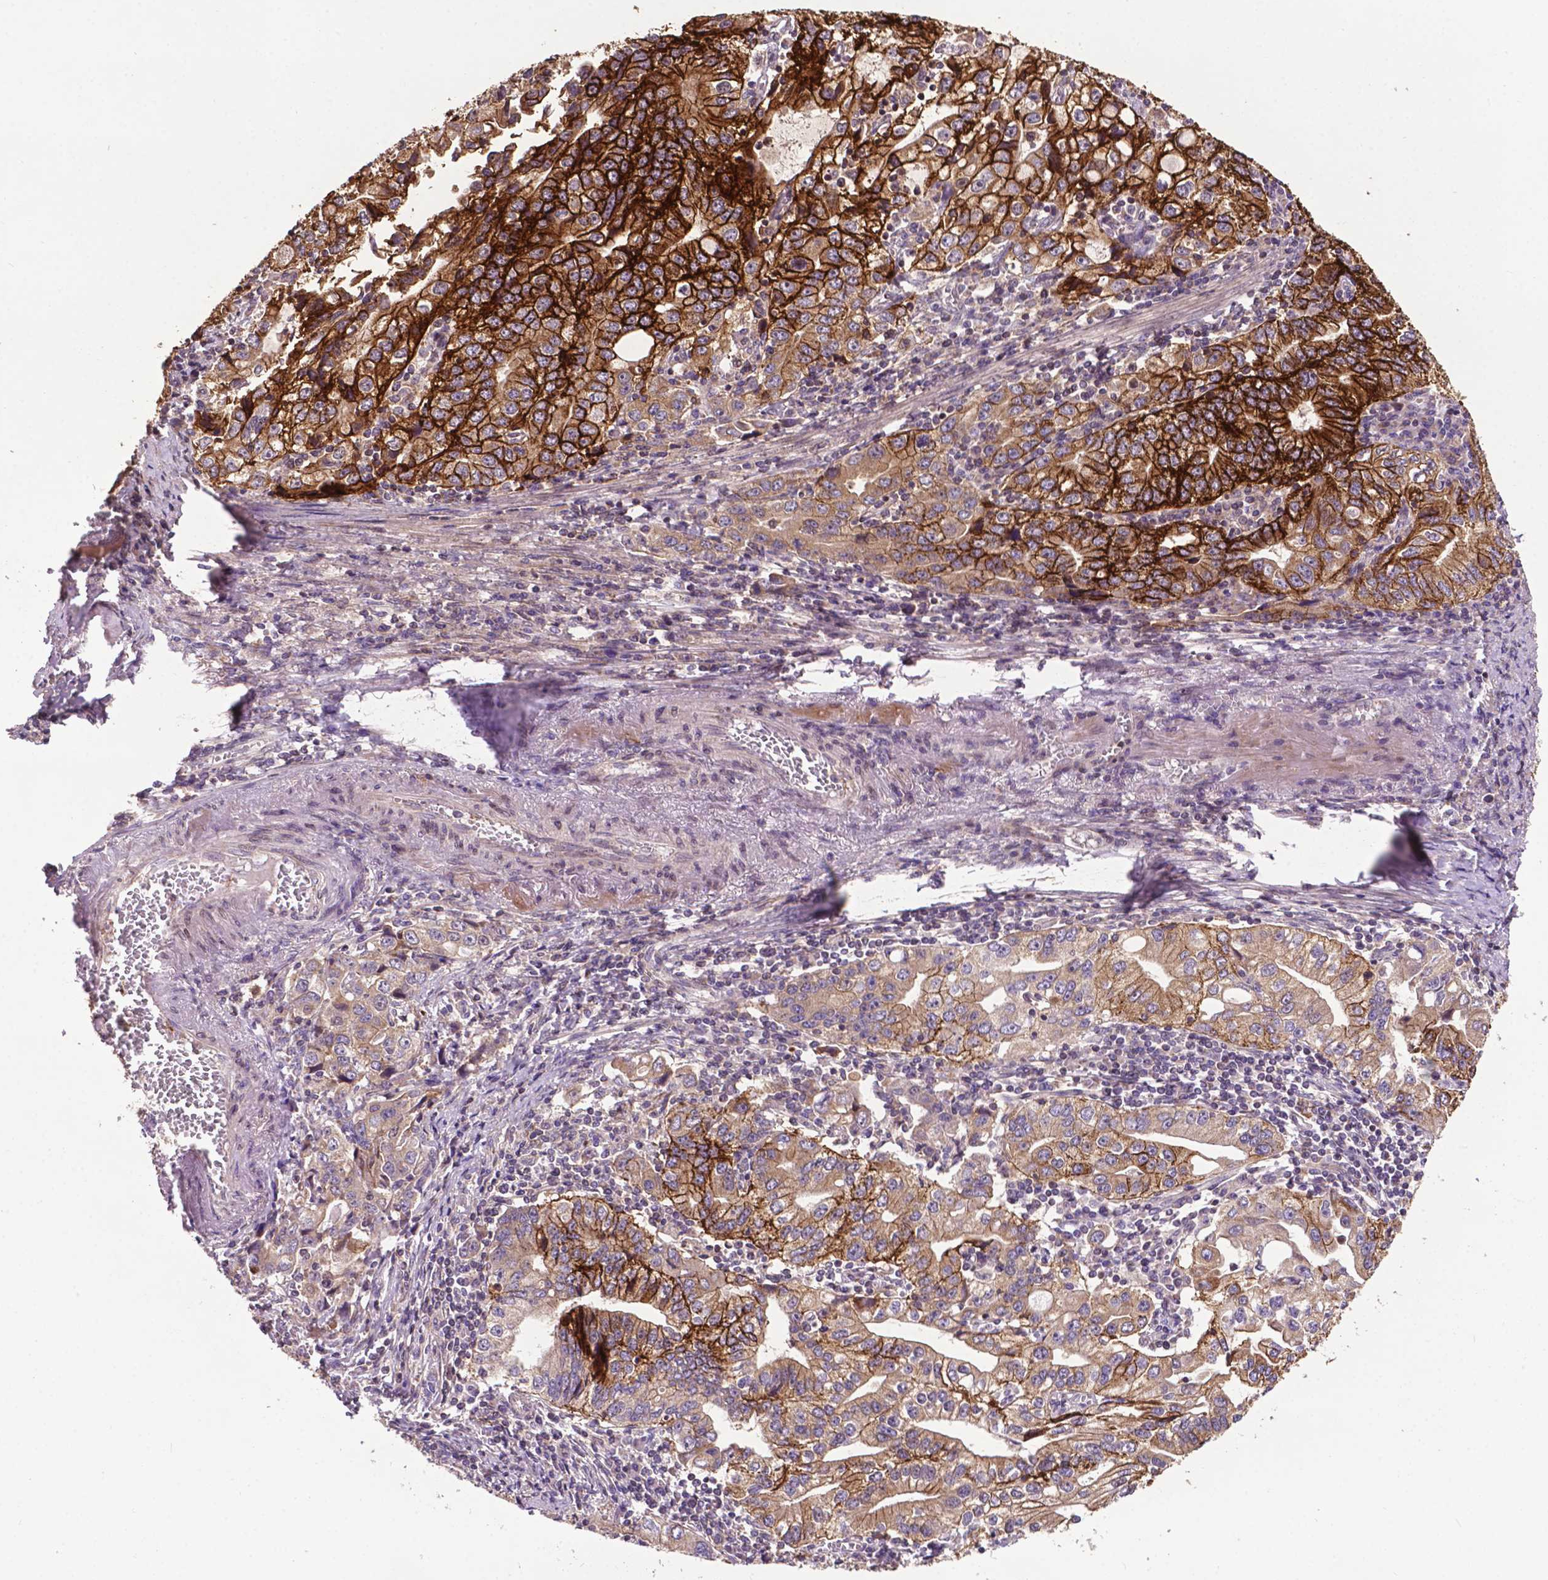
{"staining": {"intensity": "strong", "quantity": "25%-75%", "location": "cytoplasmic/membranous"}, "tissue": "stomach cancer", "cell_type": "Tumor cells", "image_type": "cancer", "snomed": [{"axis": "morphology", "description": "Adenocarcinoma, NOS"}, {"axis": "topography", "description": "Stomach, lower"}], "caption": "Immunohistochemistry of stomach adenocarcinoma exhibits high levels of strong cytoplasmic/membranous staining in approximately 25%-75% of tumor cells. (DAB (3,3'-diaminobenzidine) = brown stain, brightfield microscopy at high magnification).", "gene": "SPNS2", "patient": {"sex": "female", "age": 72}}